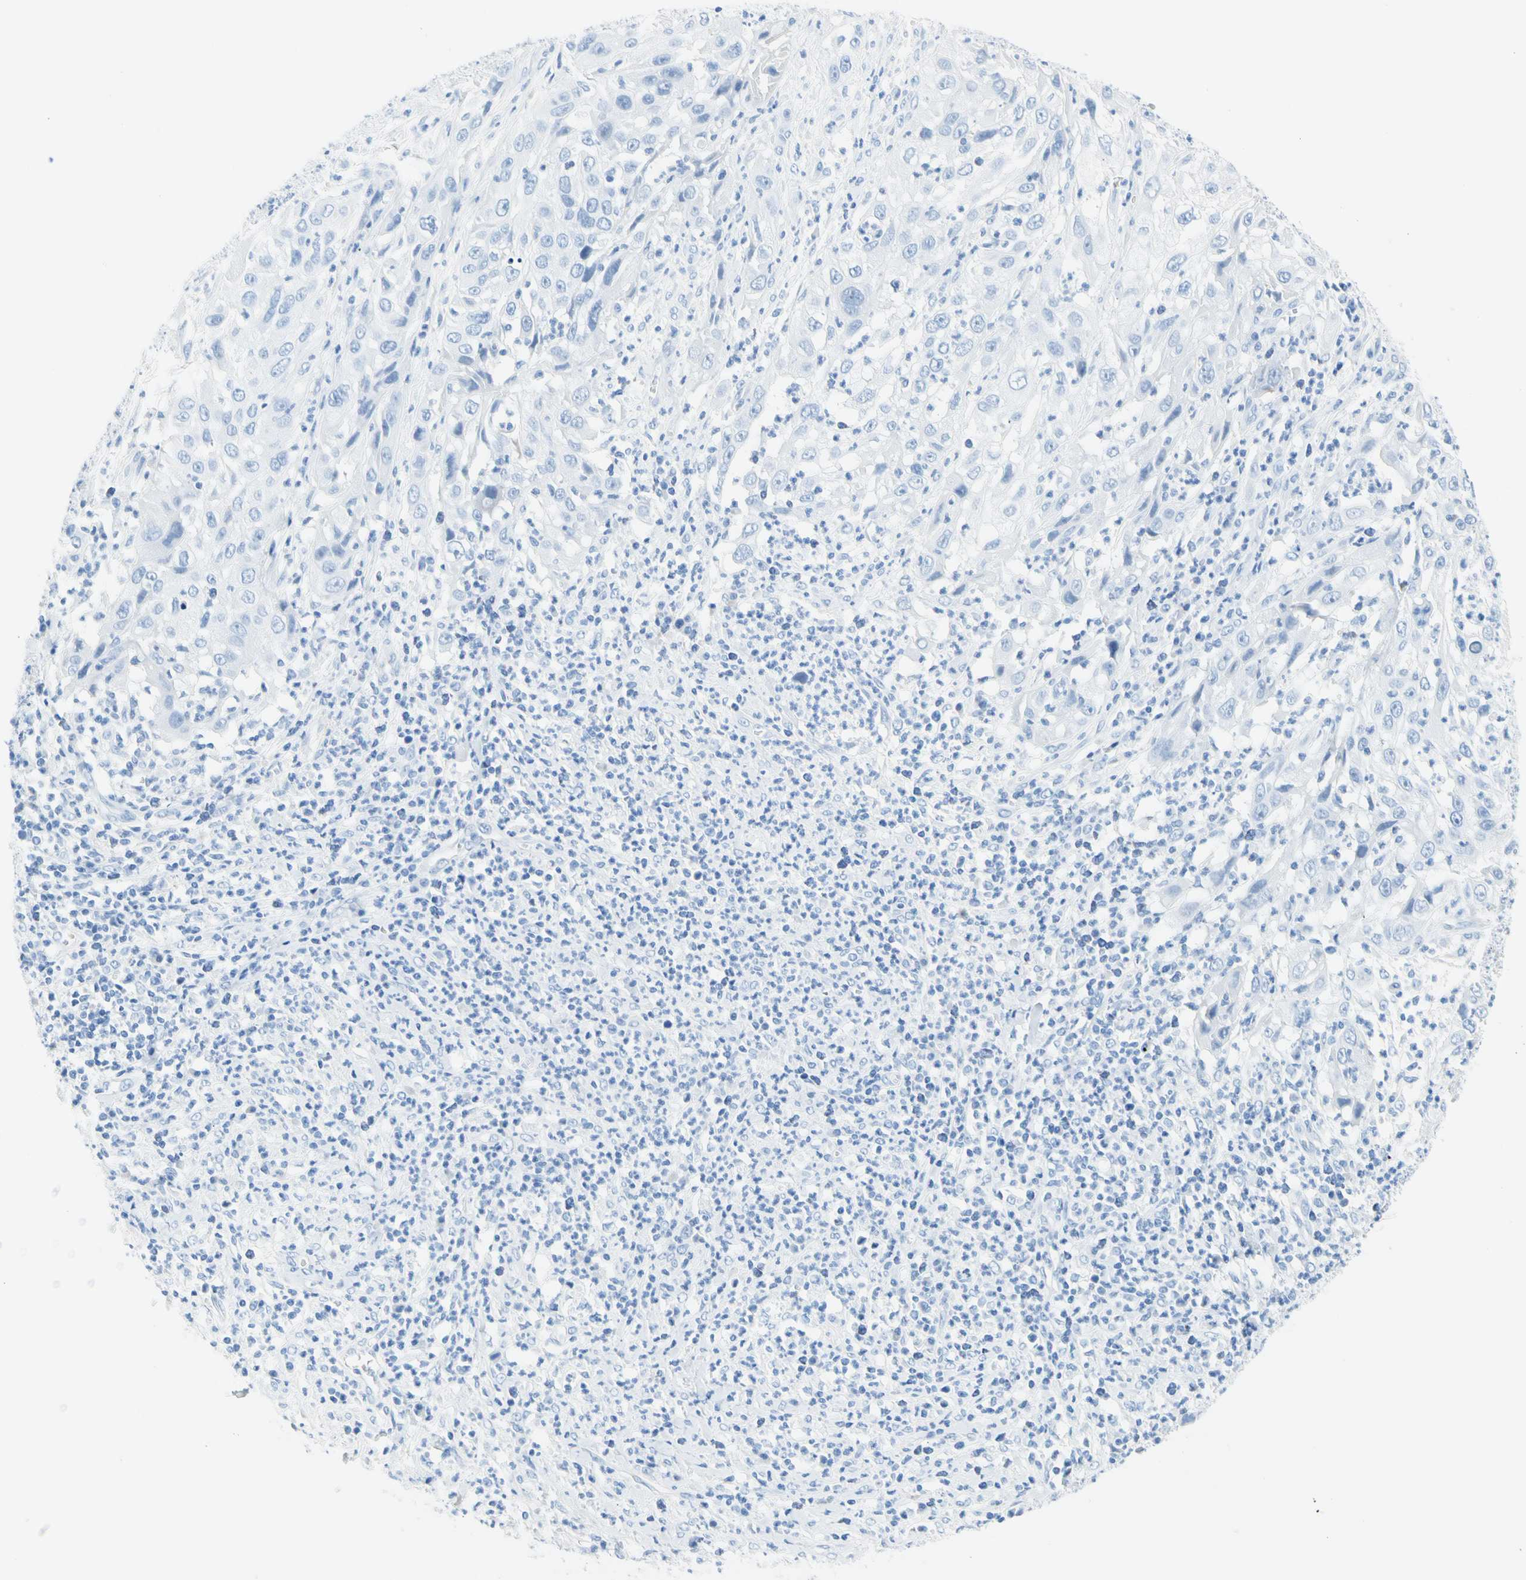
{"staining": {"intensity": "negative", "quantity": "none", "location": "none"}, "tissue": "cervical cancer", "cell_type": "Tumor cells", "image_type": "cancer", "snomed": [{"axis": "morphology", "description": "Squamous cell carcinoma, NOS"}, {"axis": "topography", "description": "Cervix"}], "caption": "IHC photomicrograph of cervical squamous cell carcinoma stained for a protein (brown), which exhibits no positivity in tumor cells. Nuclei are stained in blue.", "gene": "CEL", "patient": {"sex": "female", "age": 32}}